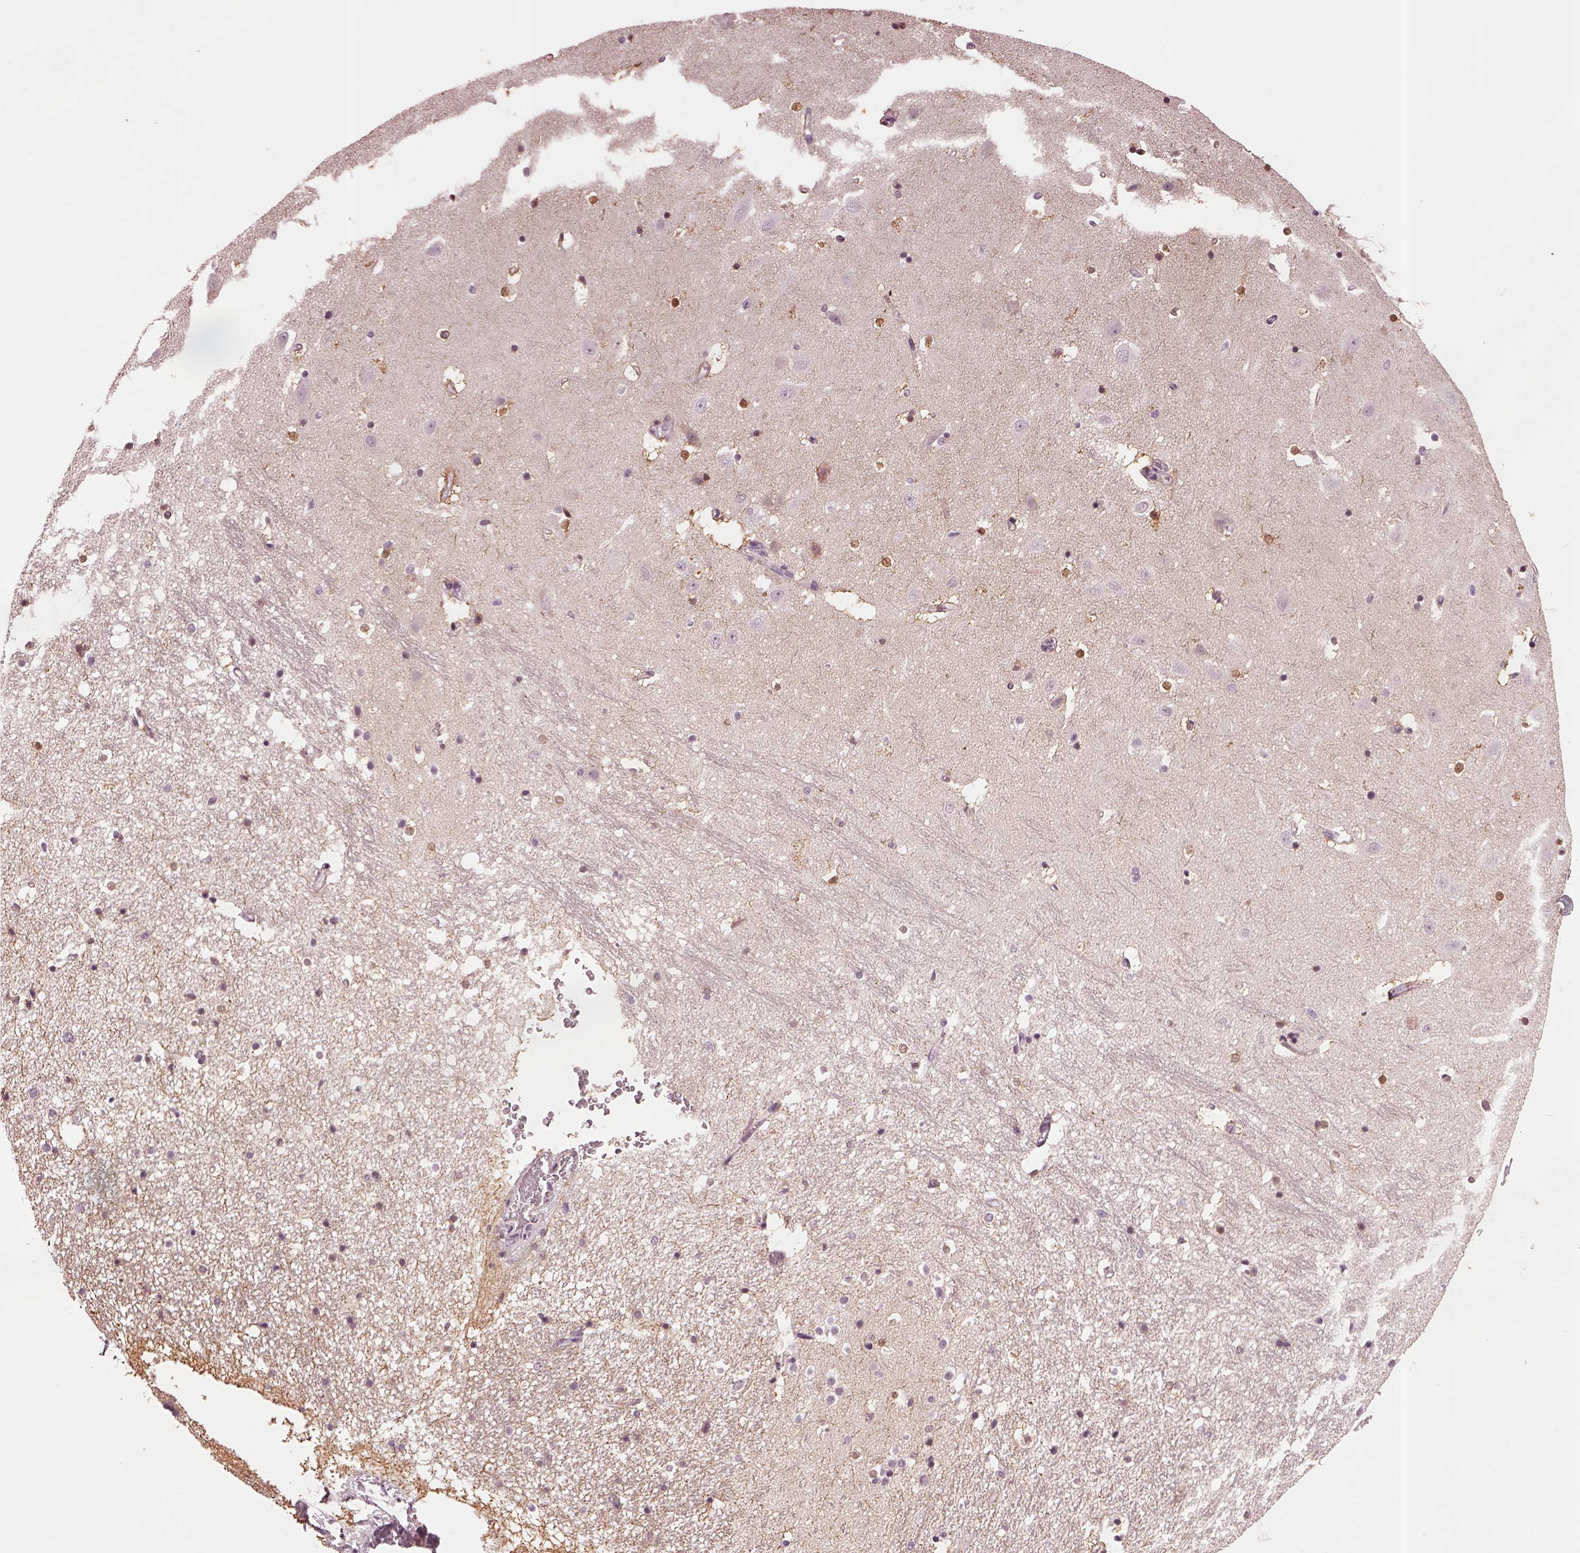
{"staining": {"intensity": "strong", "quantity": "<25%", "location": "cytoplasmic/membranous"}, "tissue": "hippocampus", "cell_type": "Glial cells", "image_type": "normal", "snomed": [{"axis": "morphology", "description": "Normal tissue, NOS"}, {"axis": "topography", "description": "Hippocampus"}], "caption": "The image reveals staining of benign hippocampus, revealing strong cytoplasmic/membranous protein expression (brown color) within glial cells.", "gene": "SLC6A17", "patient": {"sex": "male", "age": 44}}